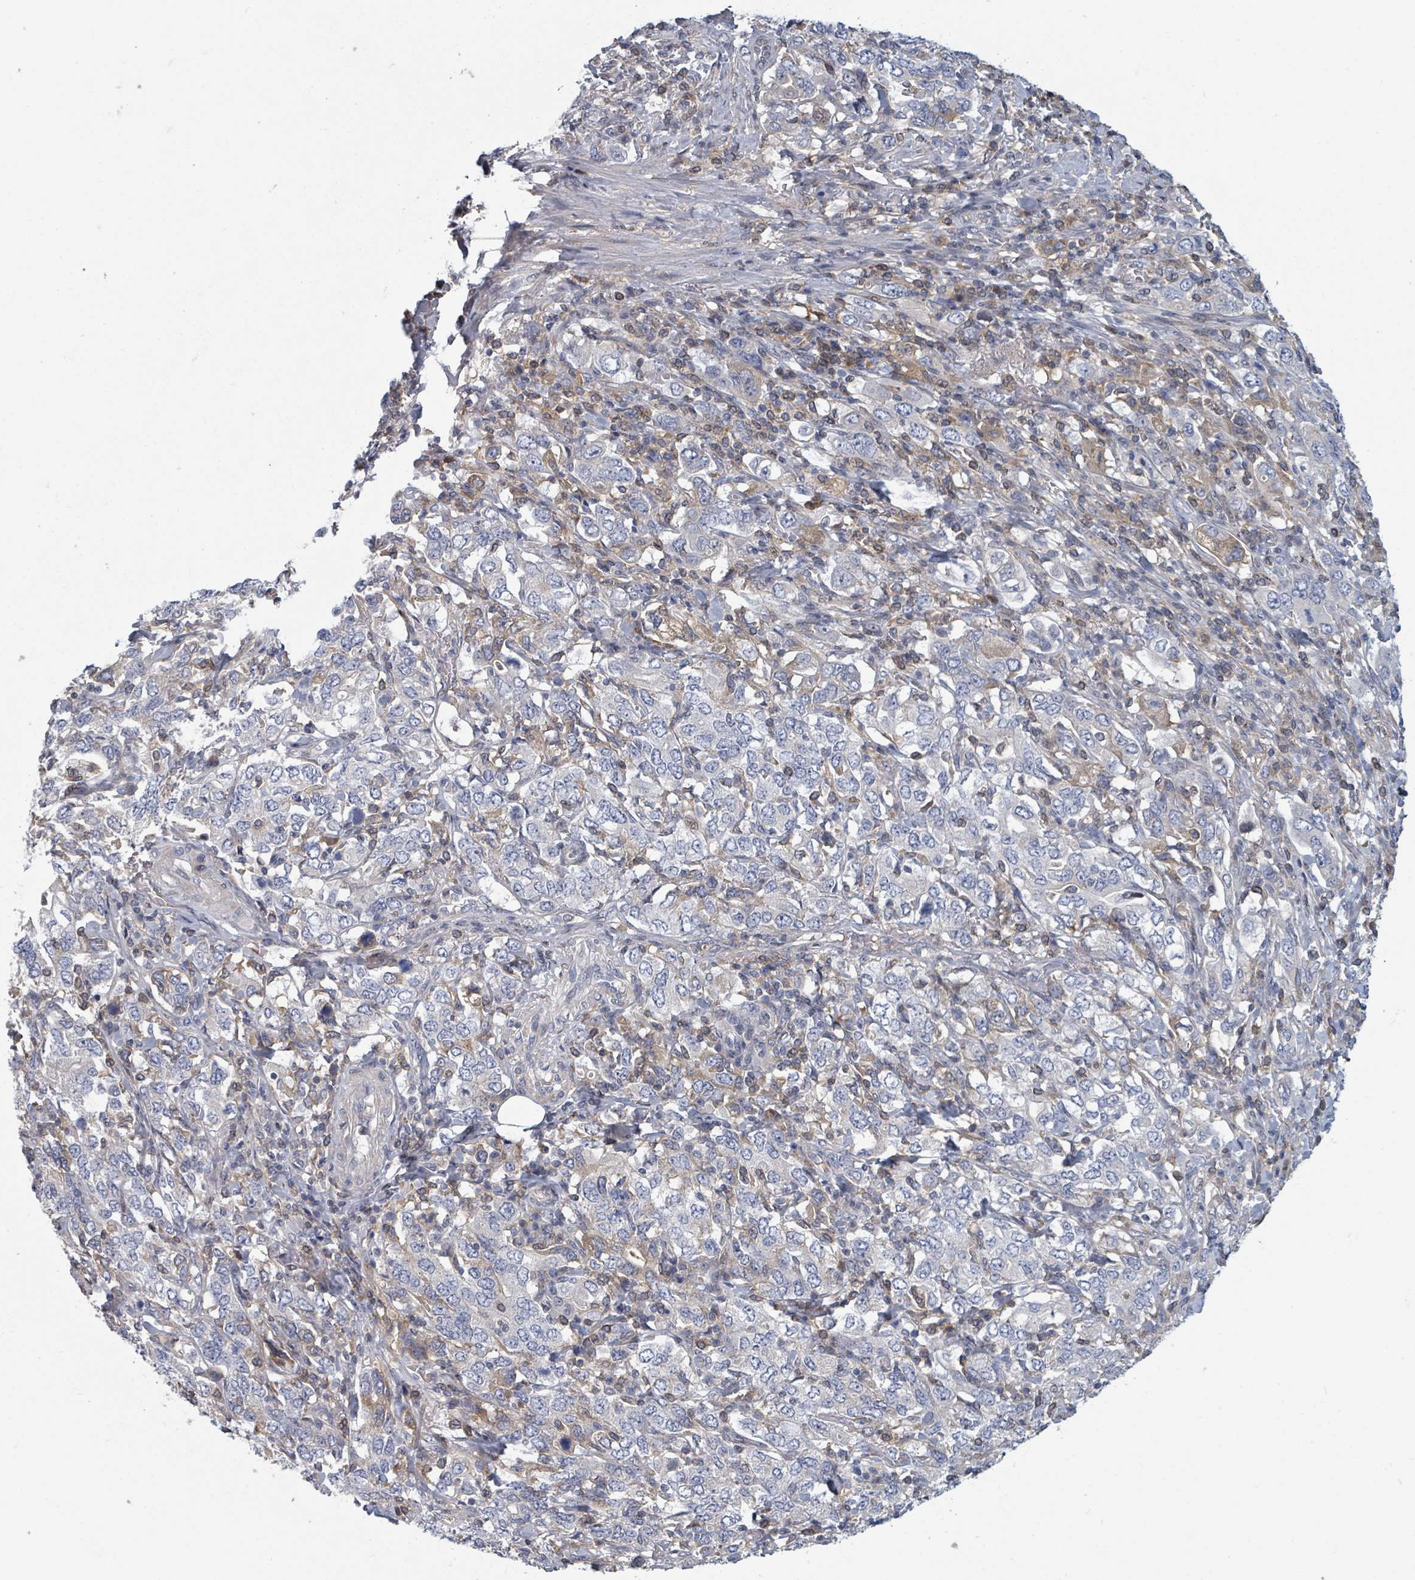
{"staining": {"intensity": "weak", "quantity": "<25%", "location": "cytoplasmic/membranous"}, "tissue": "stomach cancer", "cell_type": "Tumor cells", "image_type": "cancer", "snomed": [{"axis": "morphology", "description": "Adenocarcinoma, NOS"}, {"axis": "topography", "description": "Stomach, upper"}, {"axis": "topography", "description": "Stomach"}], "caption": "Protein analysis of stomach cancer demonstrates no significant positivity in tumor cells.", "gene": "GABBR1", "patient": {"sex": "male", "age": 62}}